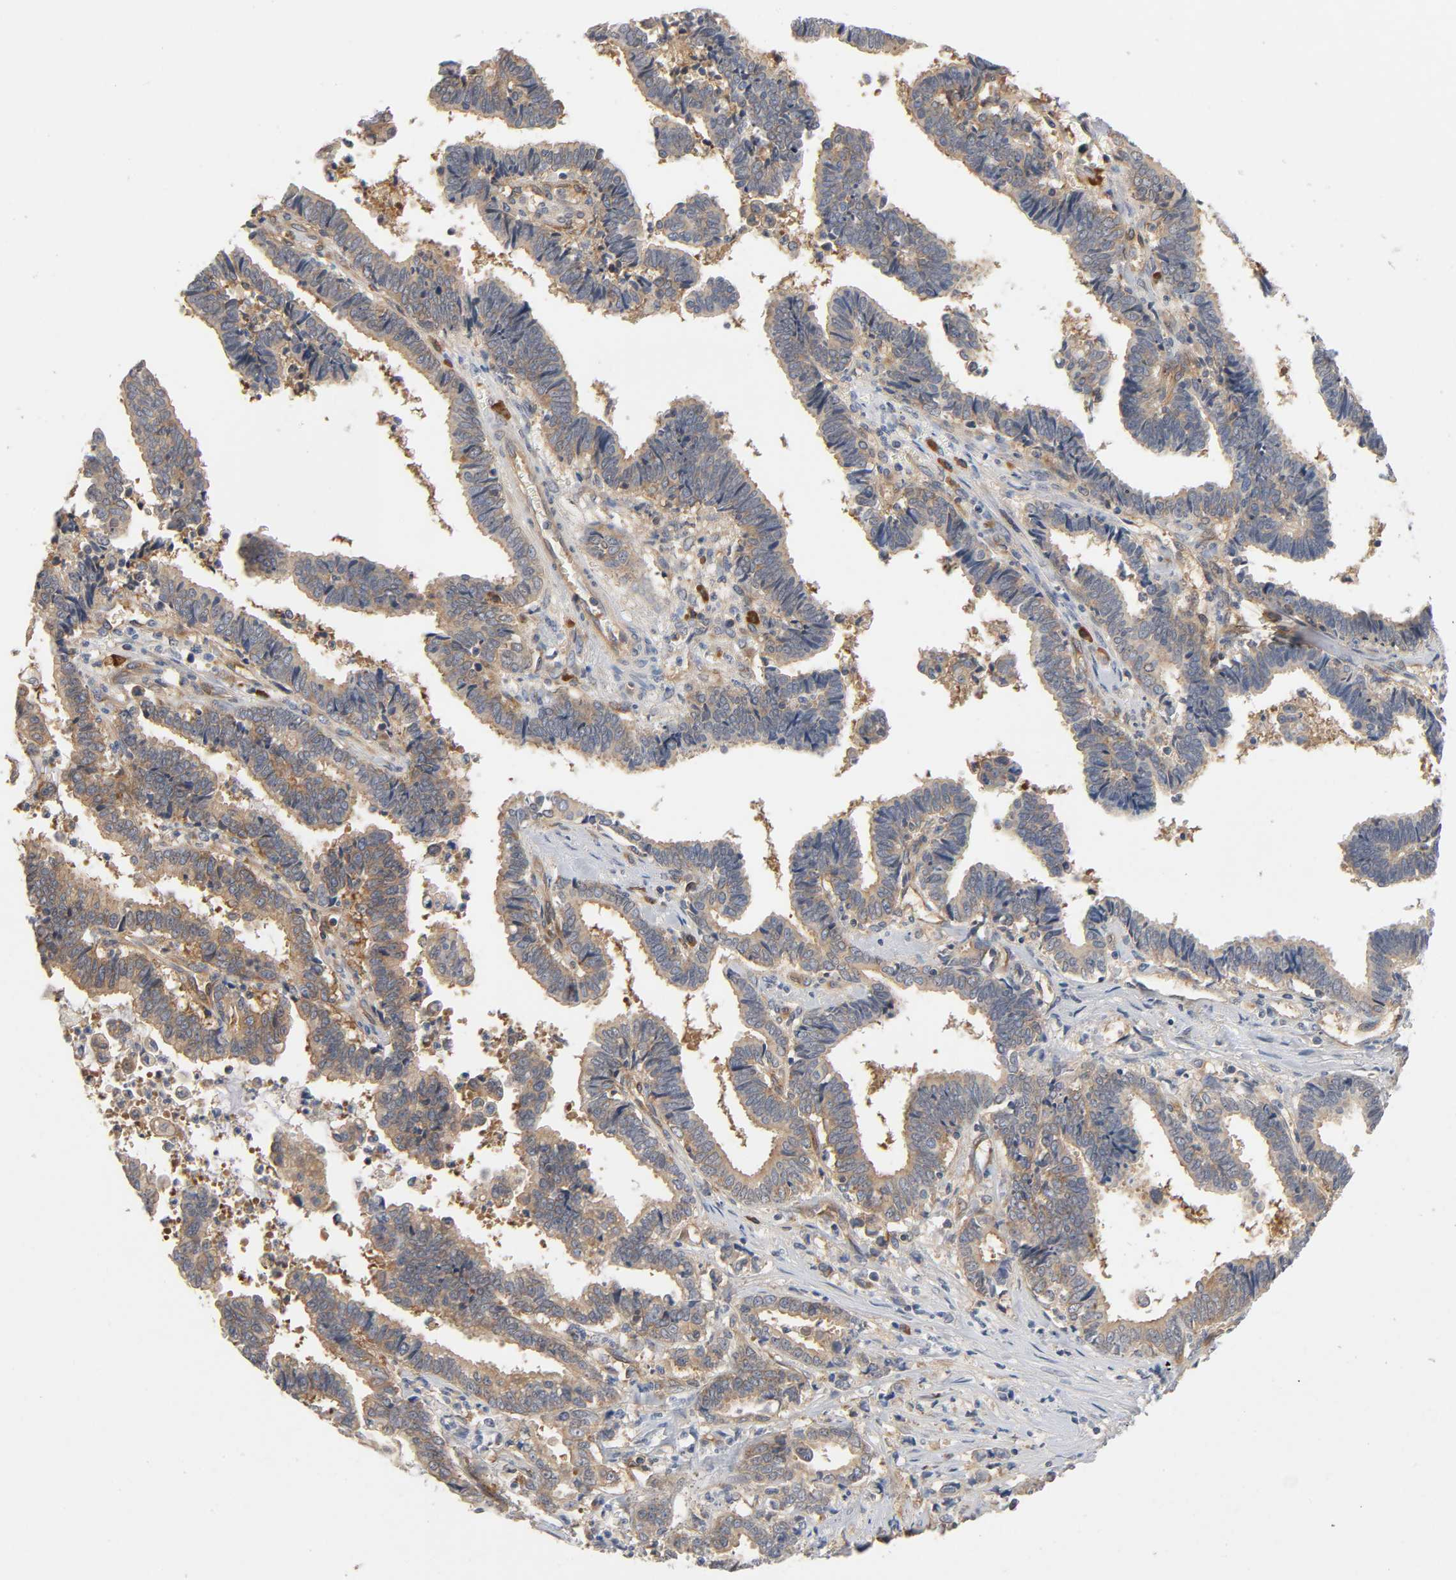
{"staining": {"intensity": "weak", "quantity": ">75%", "location": "cytoplasmic/membranous"}, "tissue": "liver cancer", "cell_type": "Tumor cells", "image_type": "cancer", "snomed": [{"axis": "morphology", "description": "Cholangiocarcinoma"}, {"axis": "topography", "description": "Liver"}], "caption": "Protein staining demonstrates weak cytoplasmic/membranous positivity in approximately >75% of tumor cells in liver cholangiocarcinoma. (DAB (3,3'-diaminobenzidine) IHC with brightfield microscopy, high magnification).", "gene": "SCHIP1", "patient": {"sex": "male", "age": 57}}